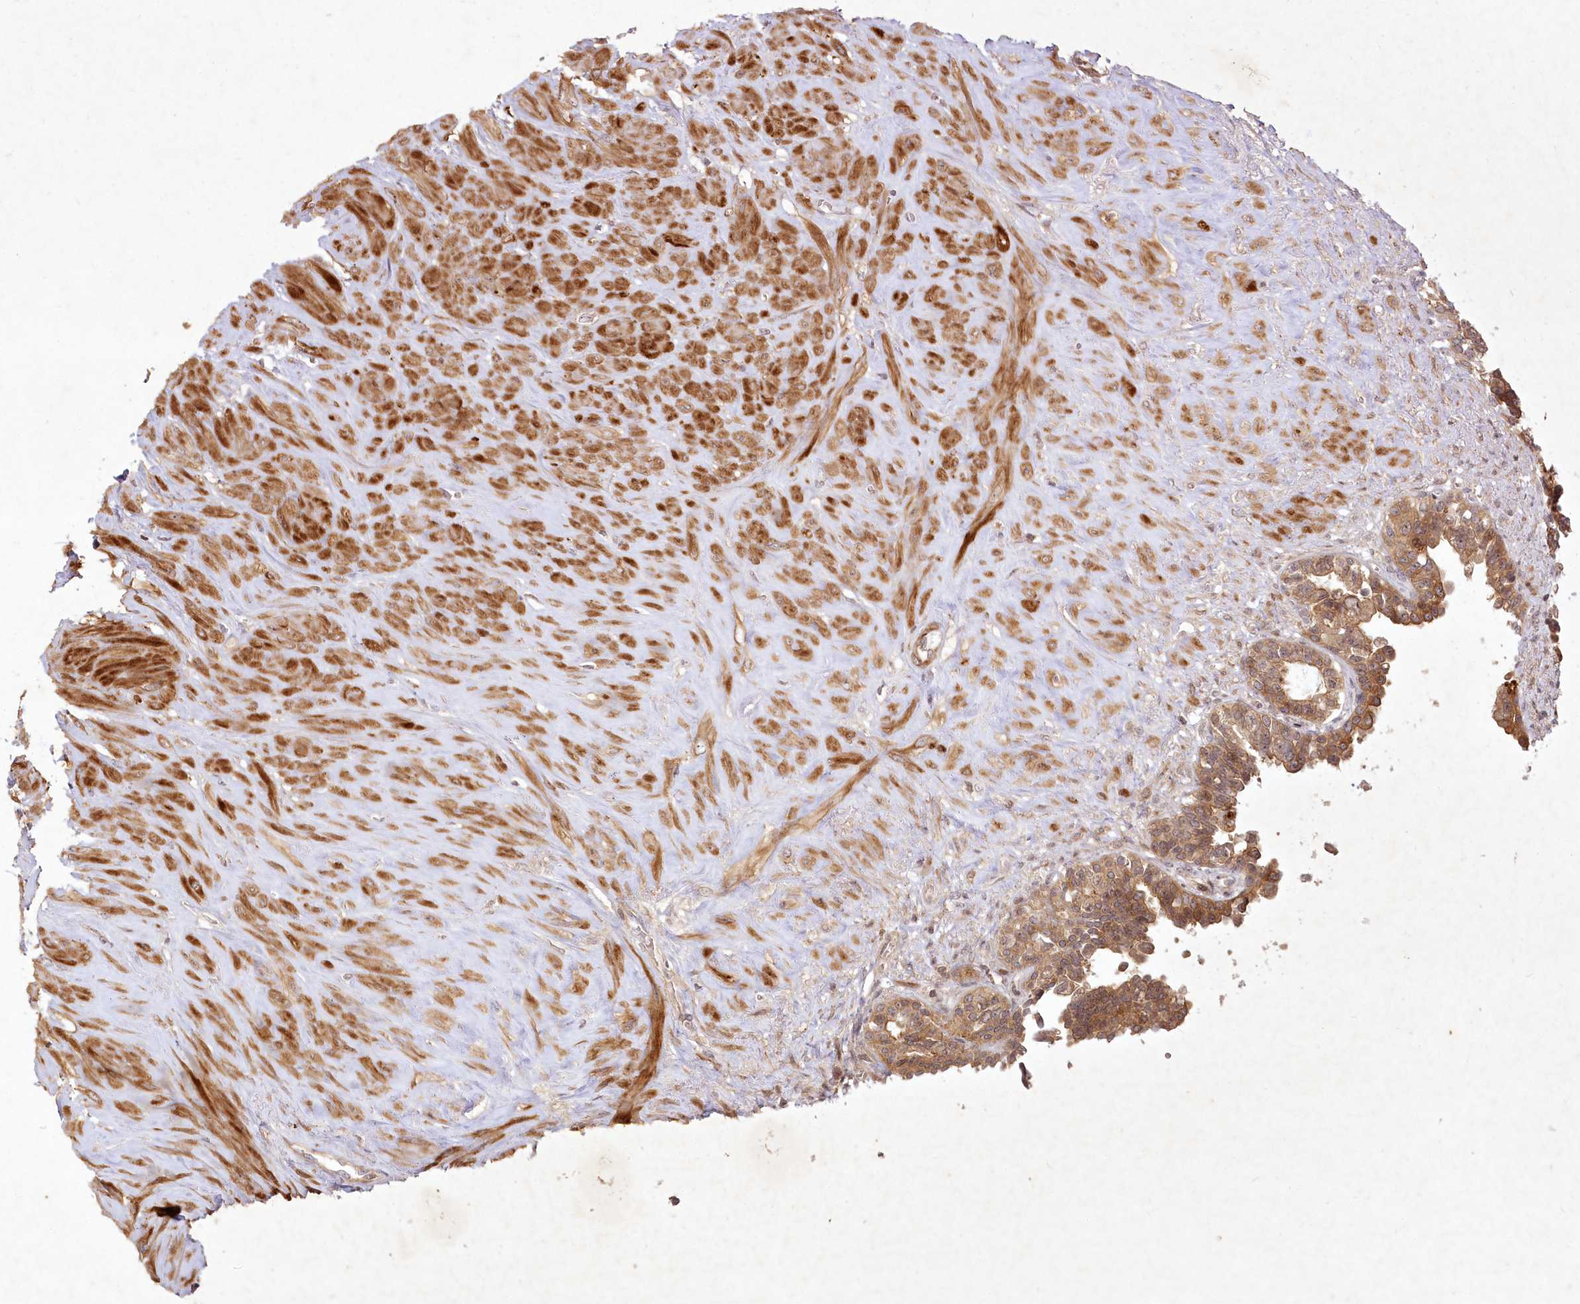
{"staining": {"intensity": "moderate", "quantity": ">75%", "location": "cytoplasmic/membranous"}, "tissue": "seminal vesicle", "cell_type": "Glandular cells", "image_type": "normal", "snomed": [{"axis": "morphology", "description": "Normal tissue, NOS"}, {"axis": "topography", "description": "Seminal veicle"}], "caption": "Benign seminal vesicle demonstrates moderate cytoplasmic/membranous positivity in approximately >75% of glandular cells.", "gene": "SH2D3A", "patient": {"sex": "male", "age": 63}}